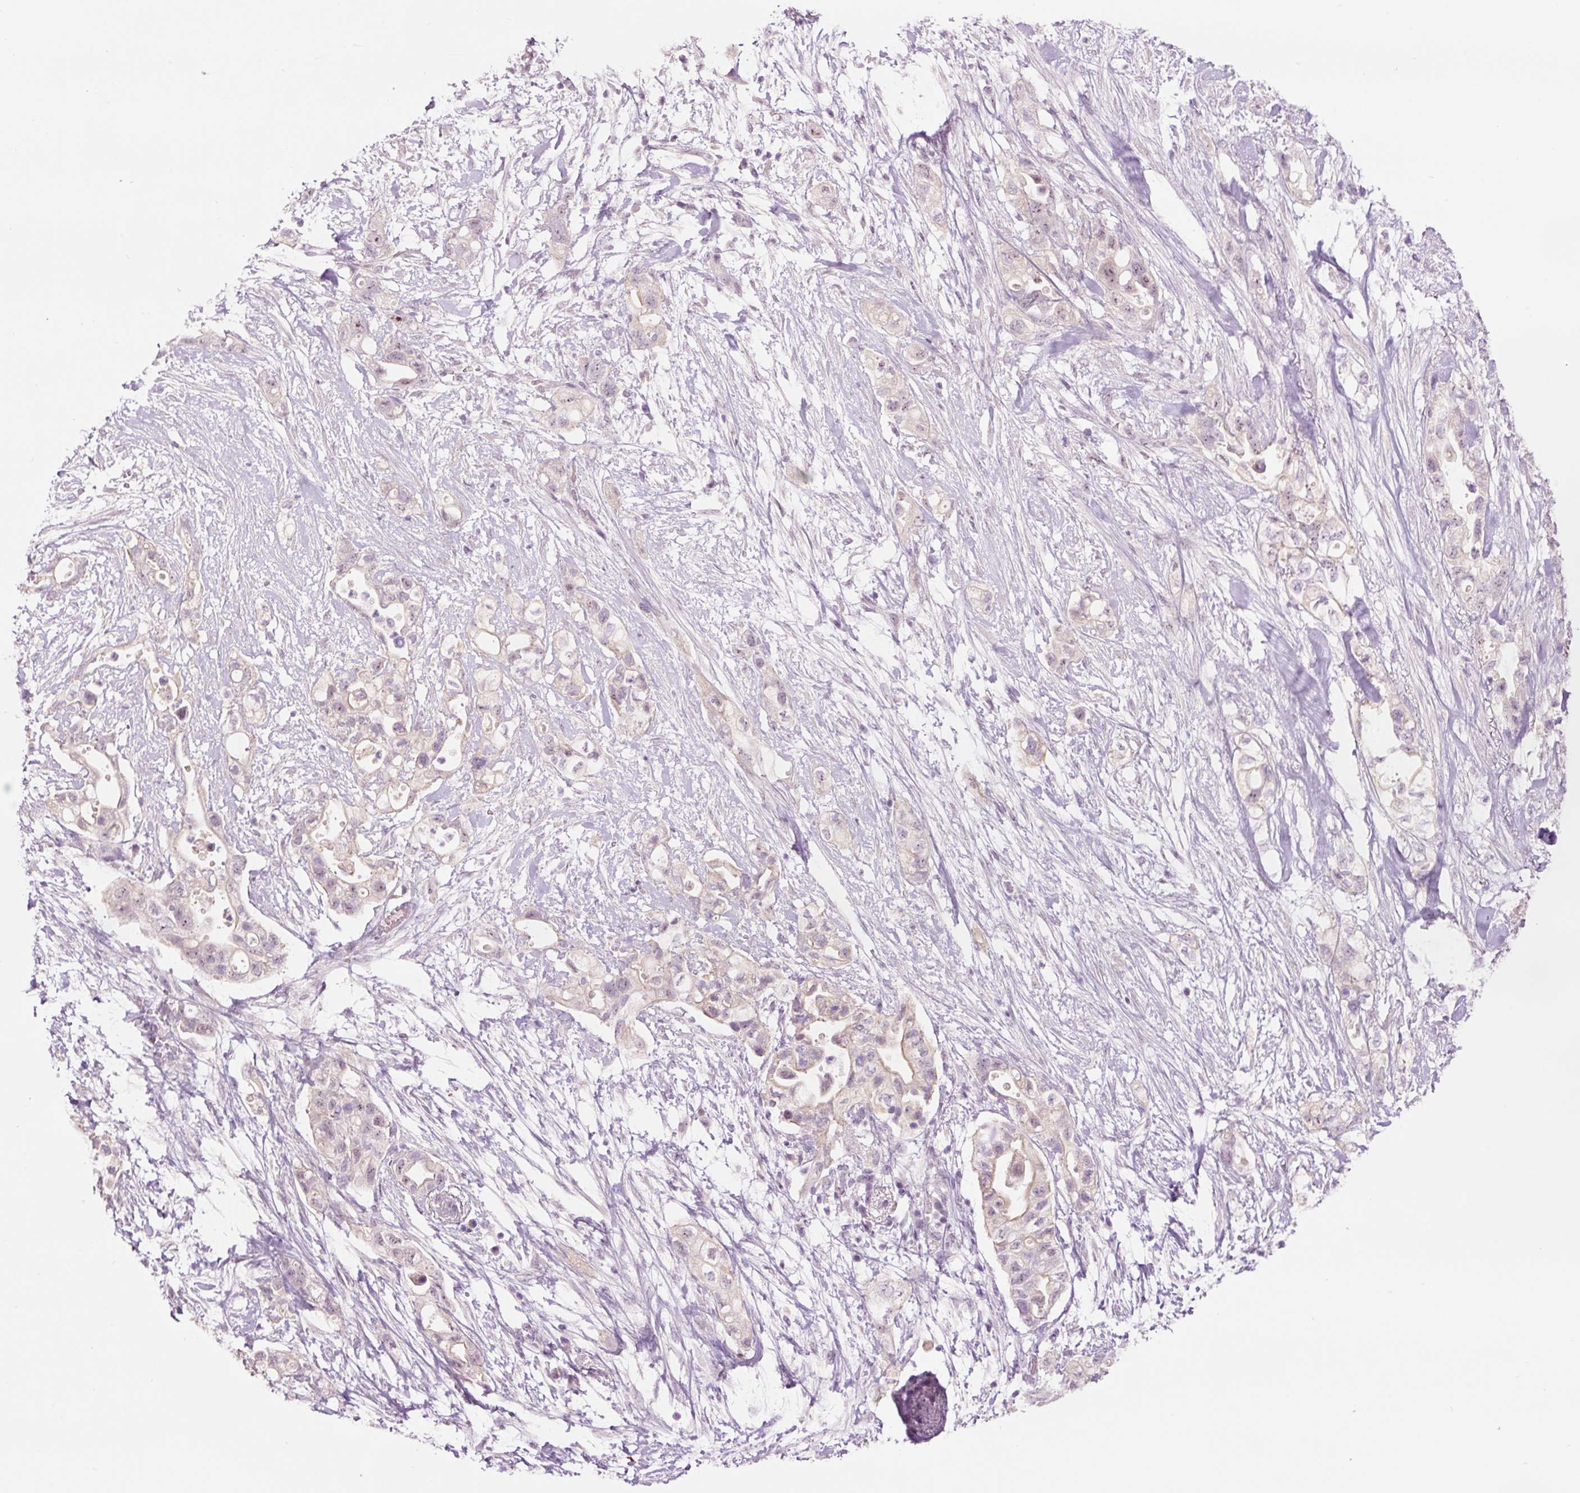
{"staining": {"intensity": "negative", "quantity": "none", "location": "none"}, "tissue": "pancreatic cancer", "cell_type": "Tumor cells", "image_type": "cancer", "snomed": [{"axis": "morphology", "description": "Adenocarcinoma, NOS"}, {"axis": "topography", "description": "Pancreas"}], "caption": "The micrograph reveals no staining of tumor cells in pancreatic cancer. (DAB IHC with hematoxylin counter stain).", "gene": "GCG", "patient": {"sex": "female", "age": 72}}